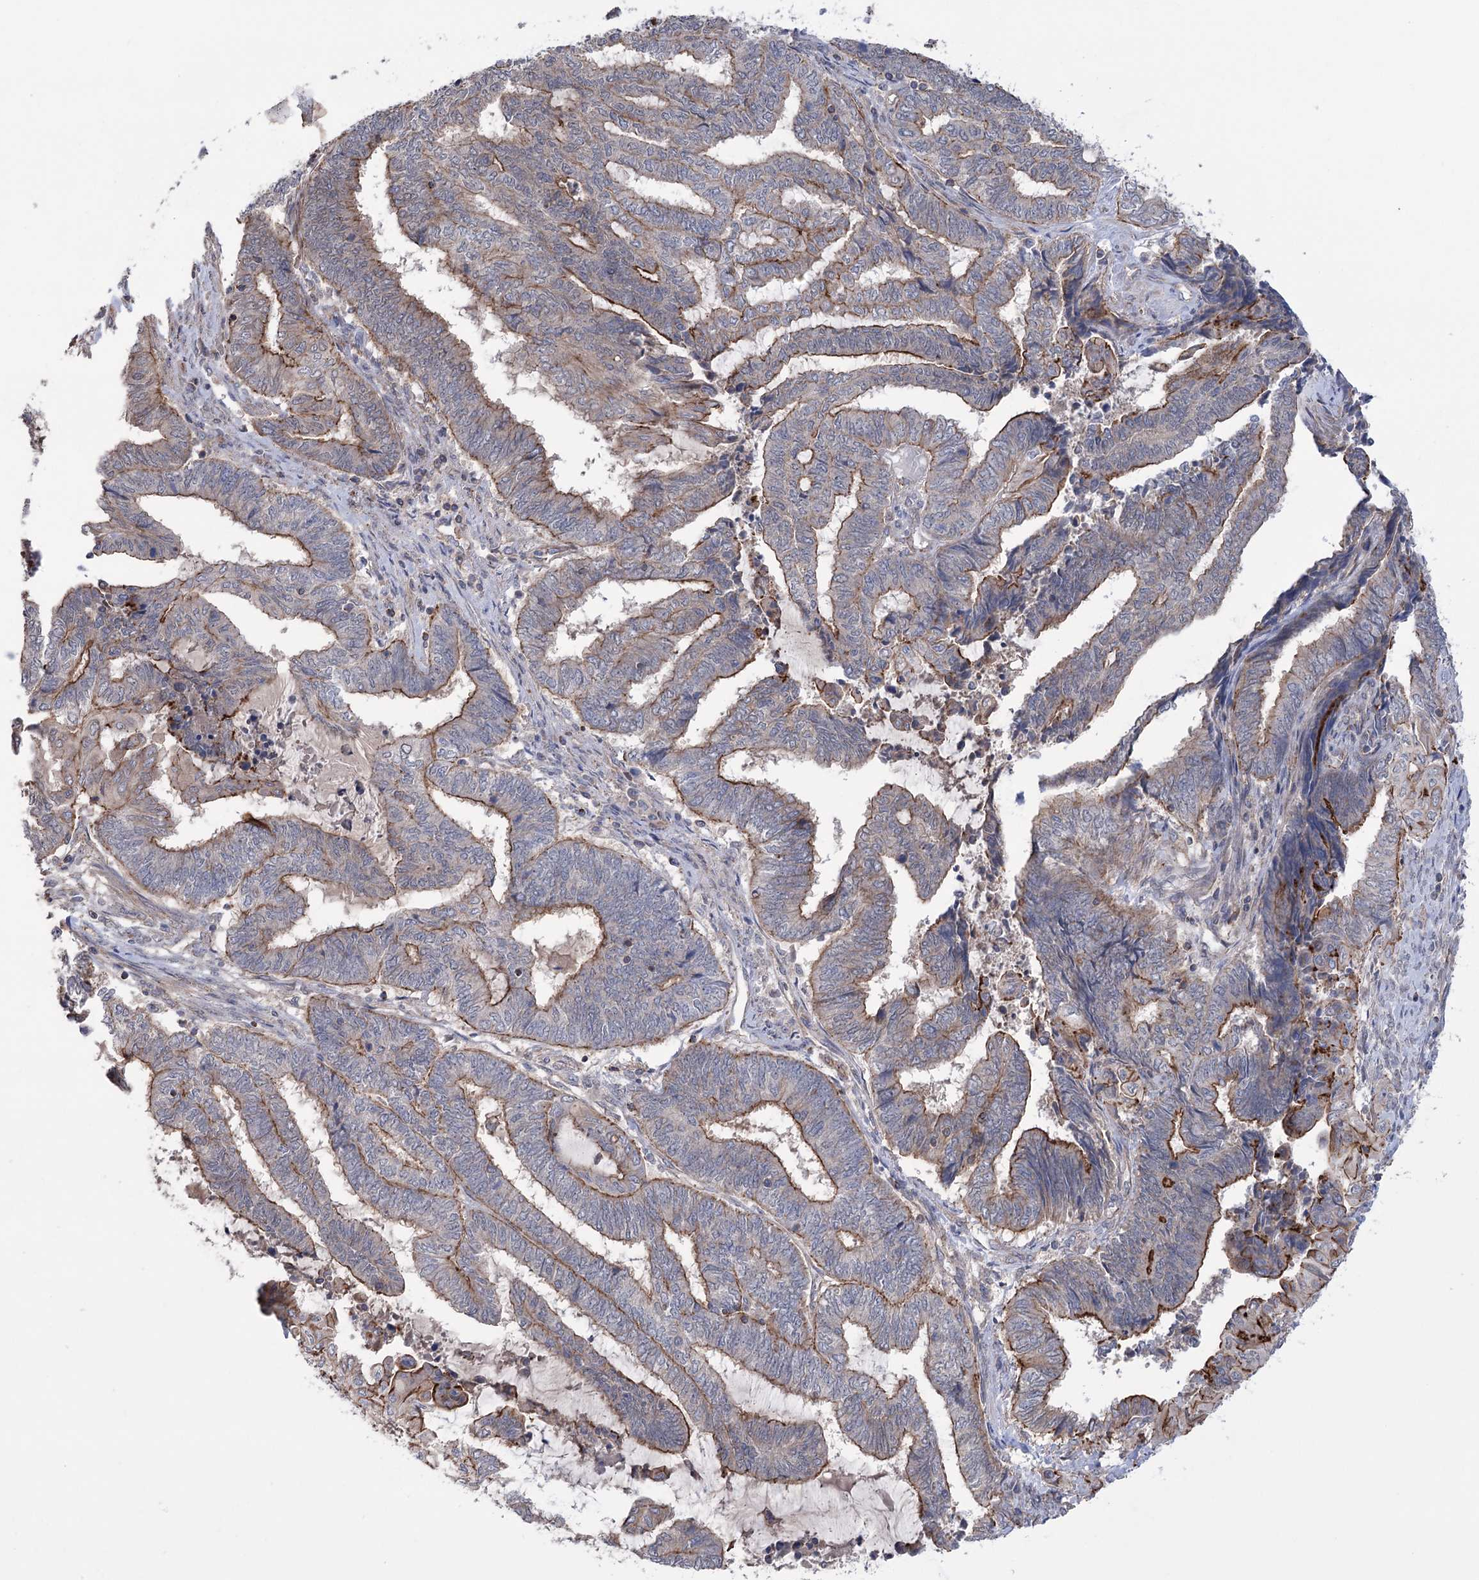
{"staining": {"intensity": "moderate", "quantity": "25%-75%", "location": "cytoplasmic/membranous"}, "tissue": "endometrial cancer", "cell_type": "Tumor cells", "image_type": "cancer", "snomed": [{"axis": "morphology", "description": "Adenocarcinoma, NOS"}, {"axis": "topography", "description": "Uterus"}, {"axis": "topography", "description": "Endometrium"}], "caption": "Immunohistochemical staining of endometrial cancer (adenocarcinoma) exhibits medium levels of moderate cytoplasmic/membranous protein expression in approximately 25%-75% of tumor cells.", "gene": "TRIM71", "patient": {"sex": "female", "age": 70}}